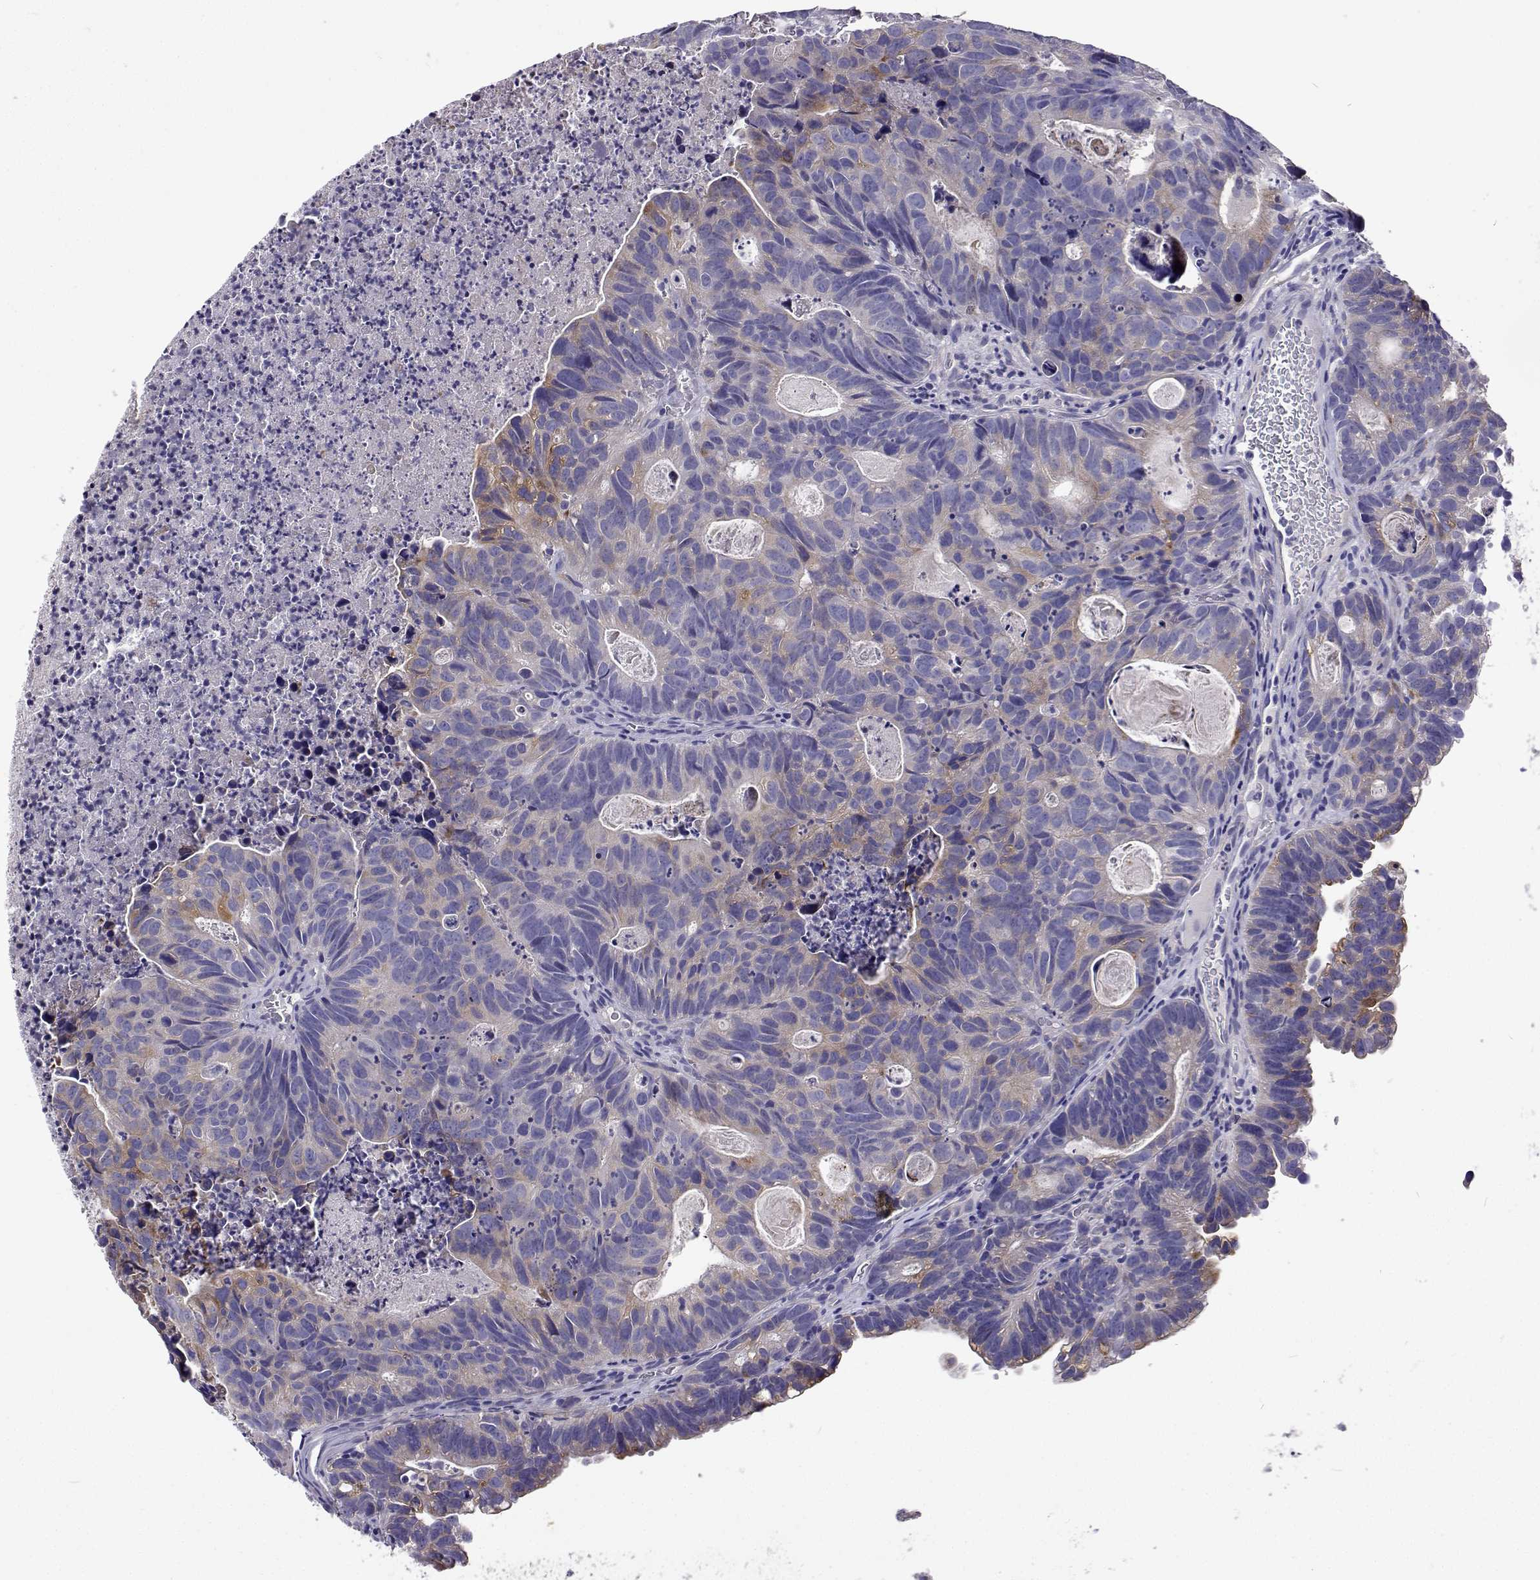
{"staining": {"intensity": "moderate", "quantity": "<25%", "location": "cytoplasmic/membranous"}, "tissue": "head and neck cancer", "cell_type": "Tumor cells", "image_type": "cancer", "snomed": [{"axis": "morphology", "description": "Adenocarcinoma, NOS"}, {"axis": "topography", "description": "Head-Neck"}], "caption": "Brown immunohistochemical staining in head and neck cancer (adenocarcinoma) displays moderate cytoplasmic/membranous expression in approximately <25% of tumor cells.", "gene": "LHFPL7", "patient": {"sex": "male", "age": 62}}